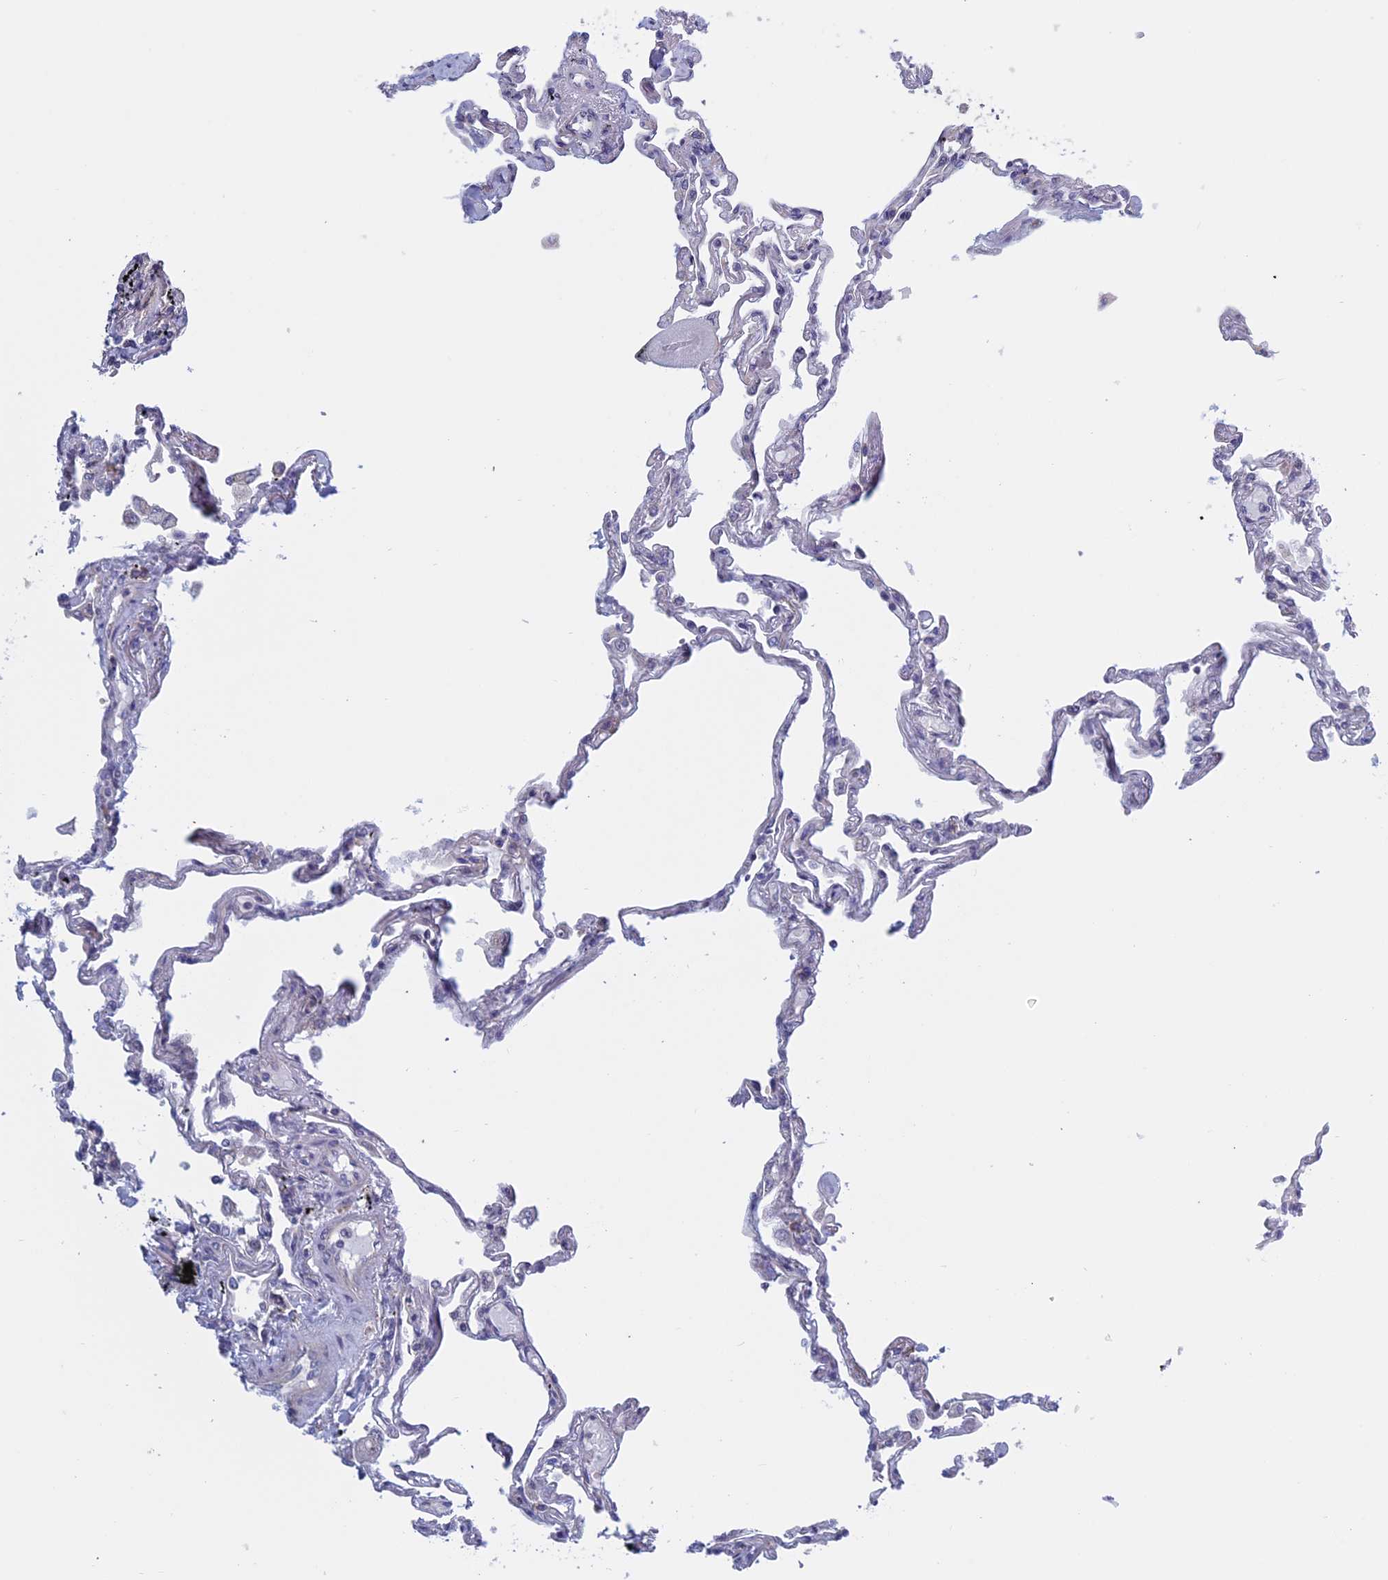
{"staining": {"intensity": "negative", "quantity": "none", "location": "none"}, "tissue": "lung", "cell_type": "Alveolar cells", "image_type": "normal", "snomed": [{"axis": "morphology", "description": "Normal tissue, NOS"}, {"axis": "topography", "description": "Lung"}], "caption": "Image shows no protein positivity in alveolar cells of benign lung.", "gene": "BCL2L10", "patient": {"sex": "female", "age": 67}}